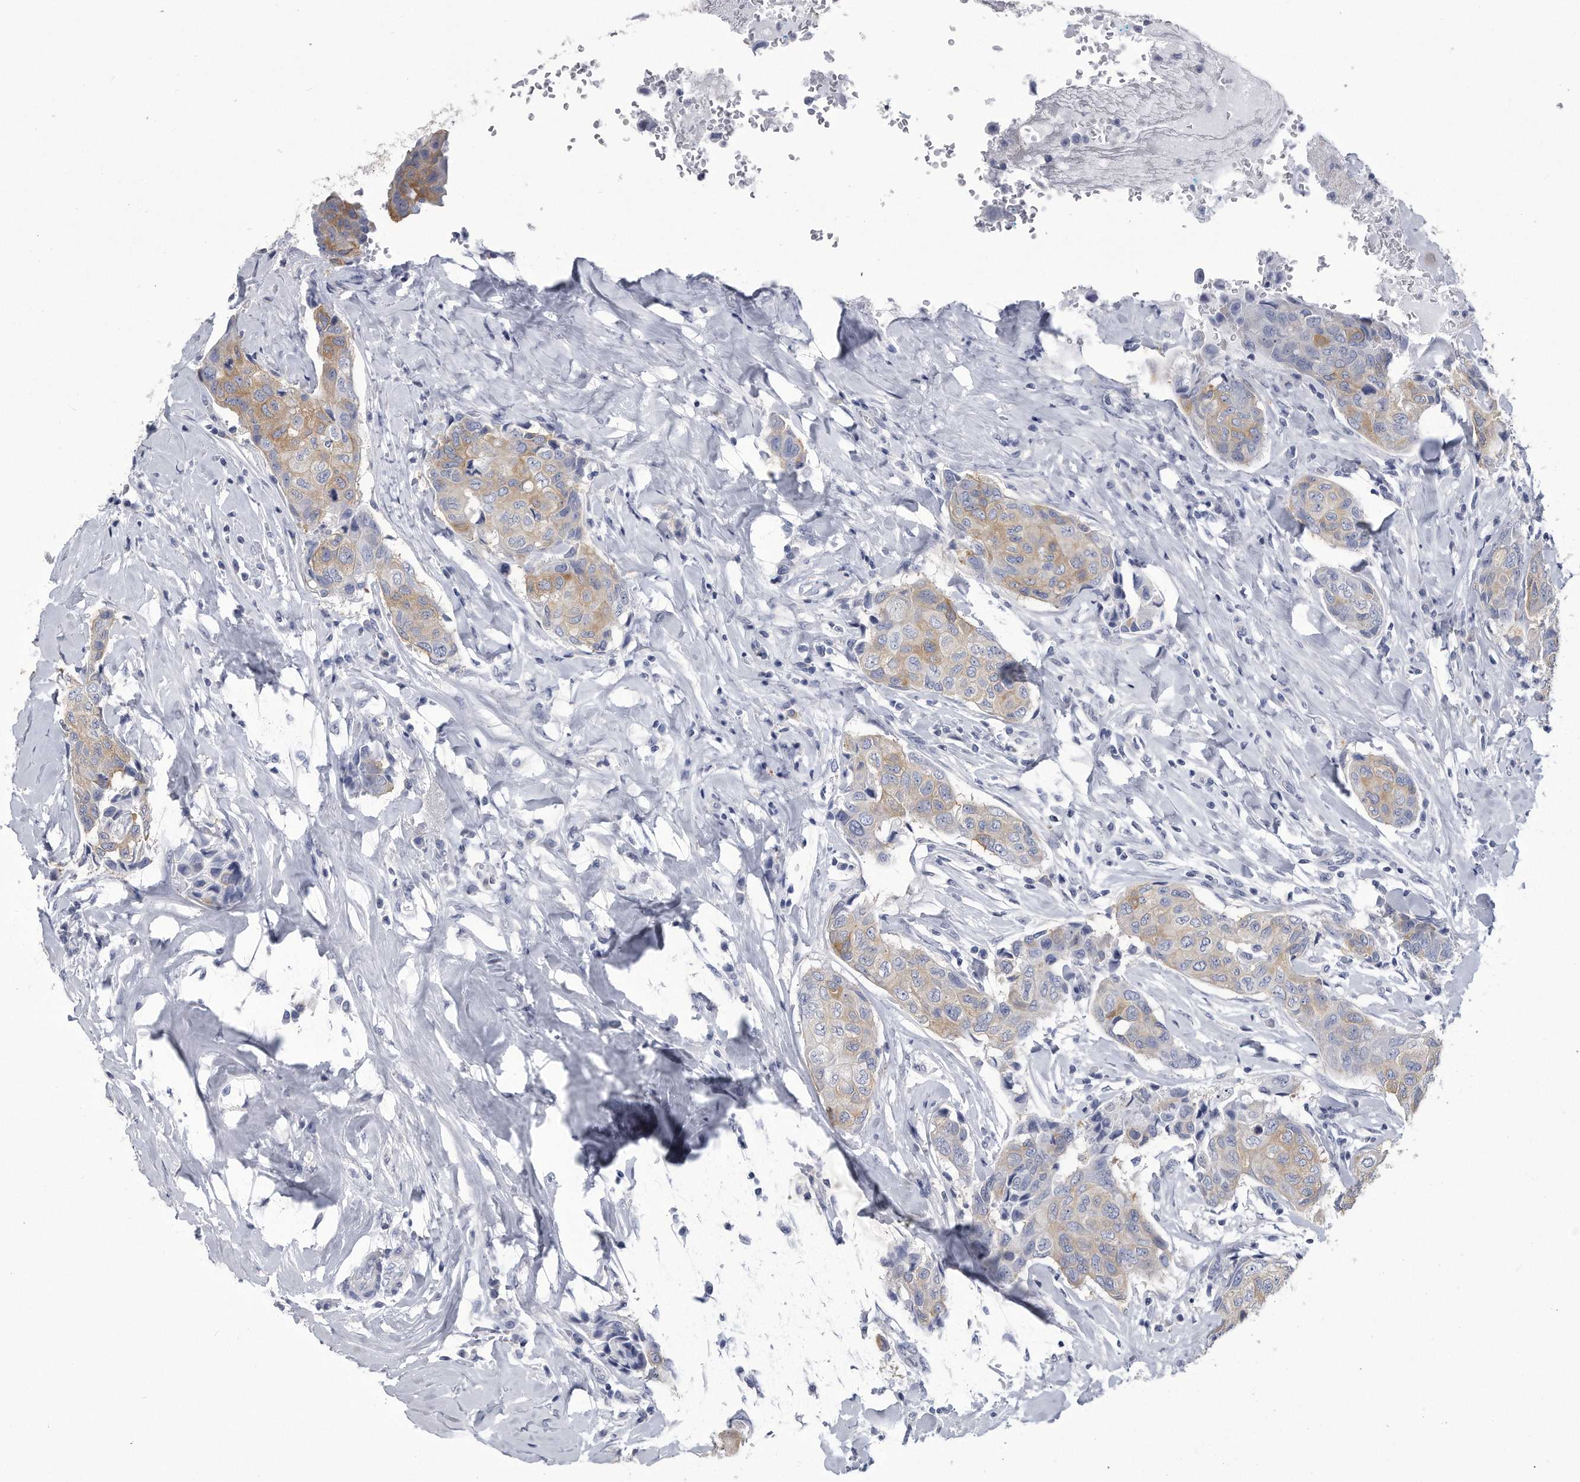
{"staining": {"intensity": "weak", "quantity": "25%-75%", "location": "cytoplasmic/membranous"}, "tissue": "breast cancer", "cell_type": "Tumor cells", "image_type": "cancer", "snomed": [{"axis": "morphology", "description": "Duct carcinoma"}, {"axis": "topography", "description": "Breast"}], "caption": "This image reveals breast cancer (infiltrating ductal carcinoma) stained with IHC to label a protein in brown. The cytoplasmic/membranous of tumor cells show weak positivity for the protein. Nuclei are counter-stained blue.", "gene": "PYGB", "patient": {"sex": "female", "age": 80}}